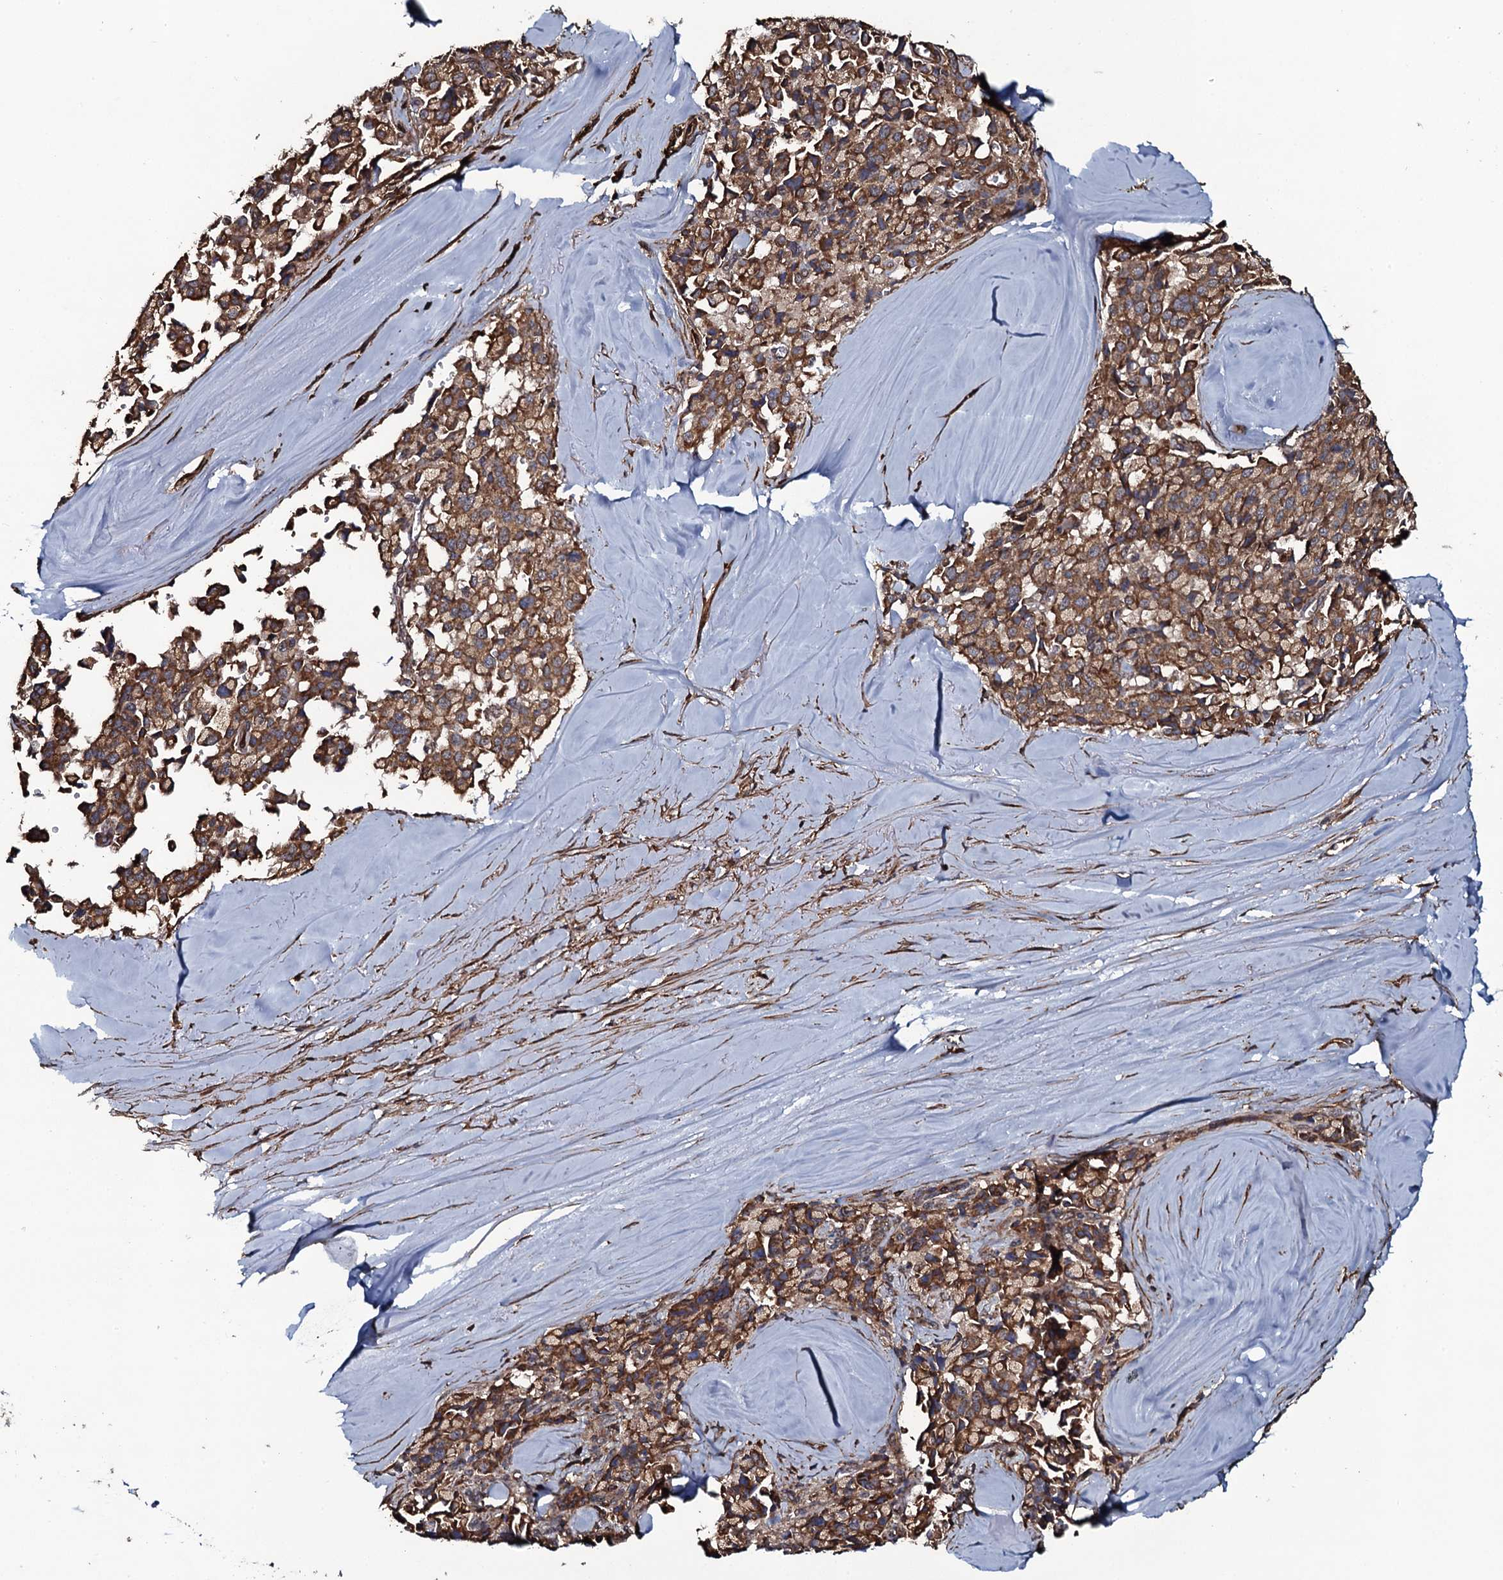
{"staining": {"intensity": "moderate", "quantity": ">75%", "location": "cytoplasmic/membranous"}, "tissue": "pancreatic cancer", "cell_type": "Tumor cells", "image_type": "cancer", "snomed": [{"axis": "morphology", "description": "Adenocarcinoma, NOS"}, {"axis": "topography", "description": "Pancreas"}], "caption": "A photomicrograph showing moderate cytoplasmic/membranous staining in about >75% of tumor cells in pancreatic adenocarcinoma, as visualized by brown immunohistochemical staining.", "gene": "VWA8", "patient": {"sex": "male", "age": 65}}